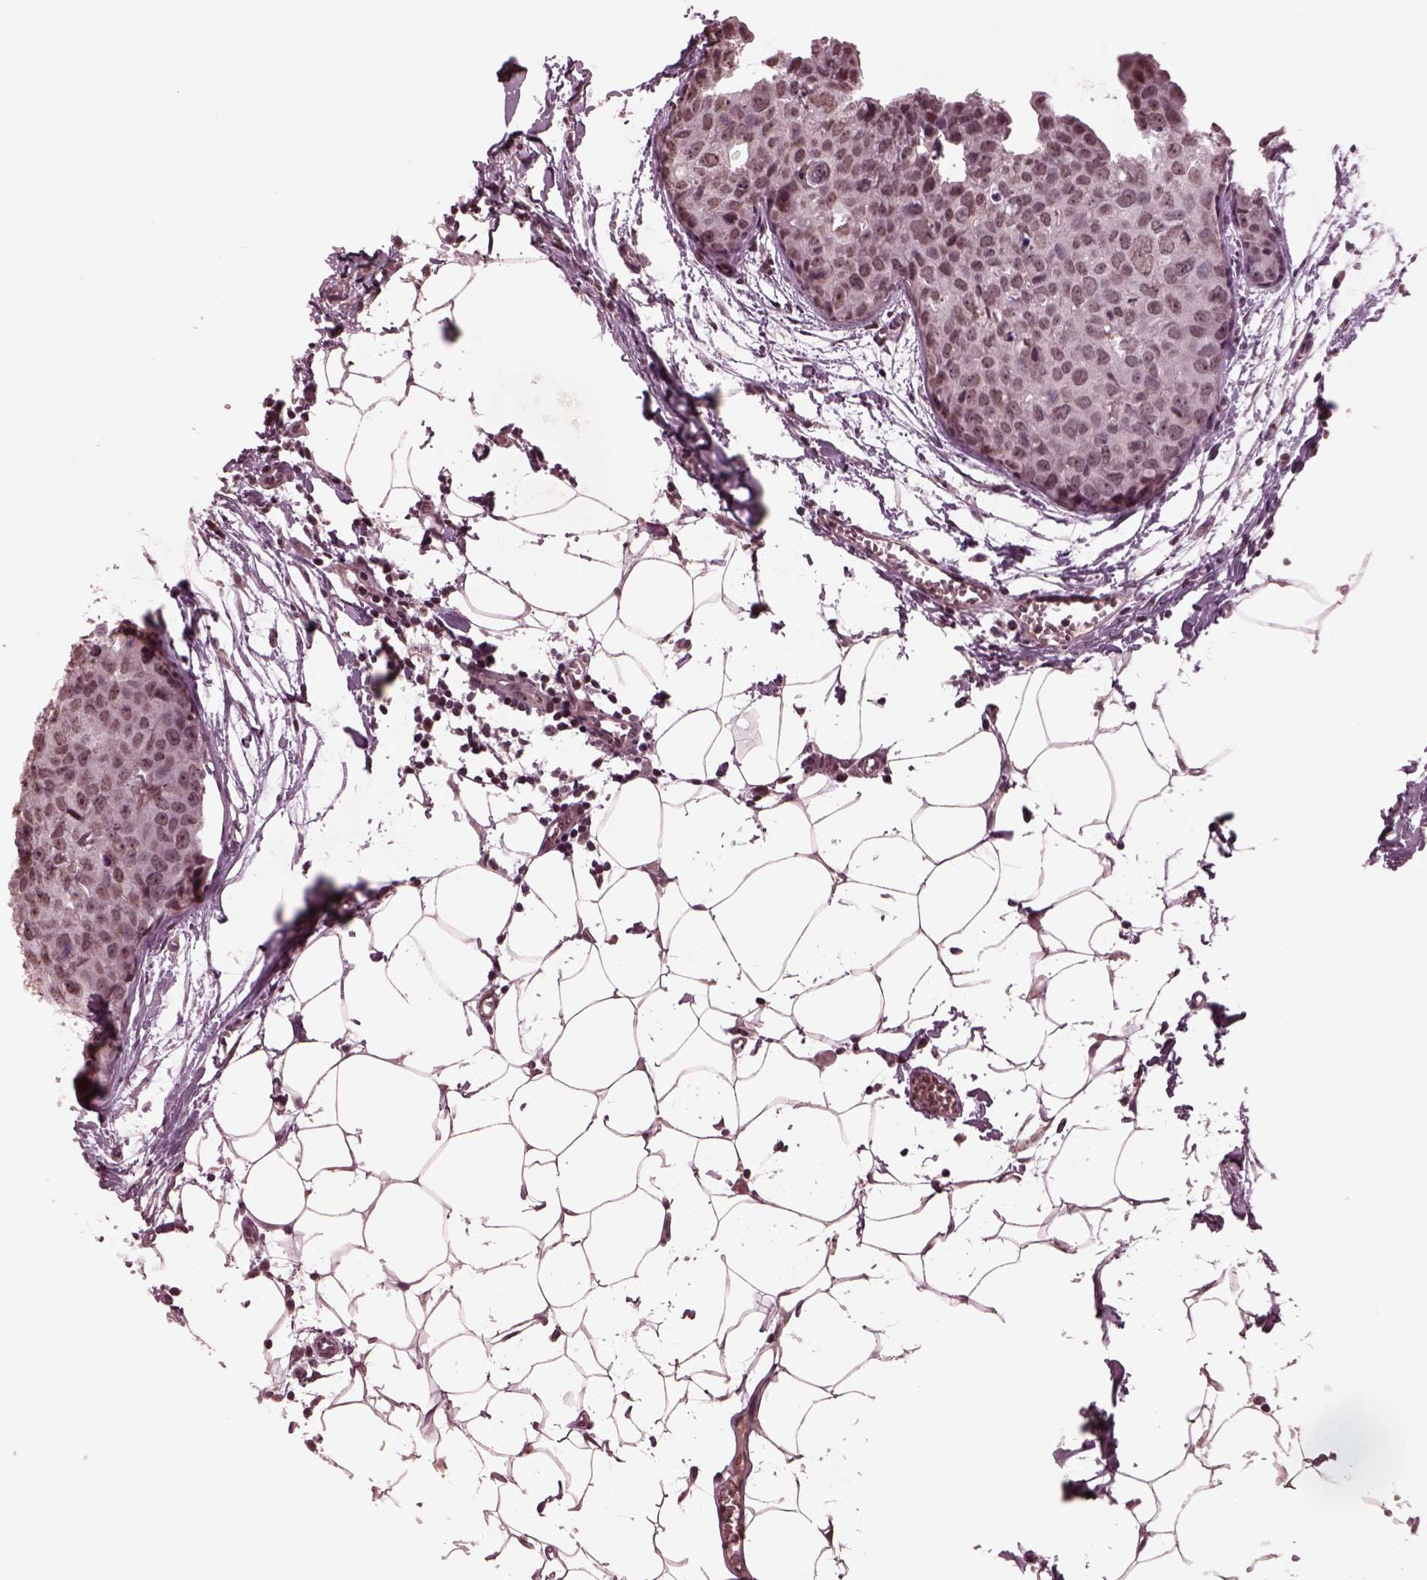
{"staining": {"intensity": "weak", "quantity": "25%-75%", "location": "nuclear"}, "tissue": "breast cancer", "cell_type": "Tumor cells", "image_type": "cancer", "snomed": [{"axis": "morphology", "description": "Duct carcinoma"}, {"axis": "topography", "description": "Breast"}], "caption": "Breast cancer was stained to show a protein in brown. There is low levels of weak nuclear positivity in about 25%-75% of tumor cells.", "gene": "NAP1L5", "patient": {"sex": "female", "age": 38}}